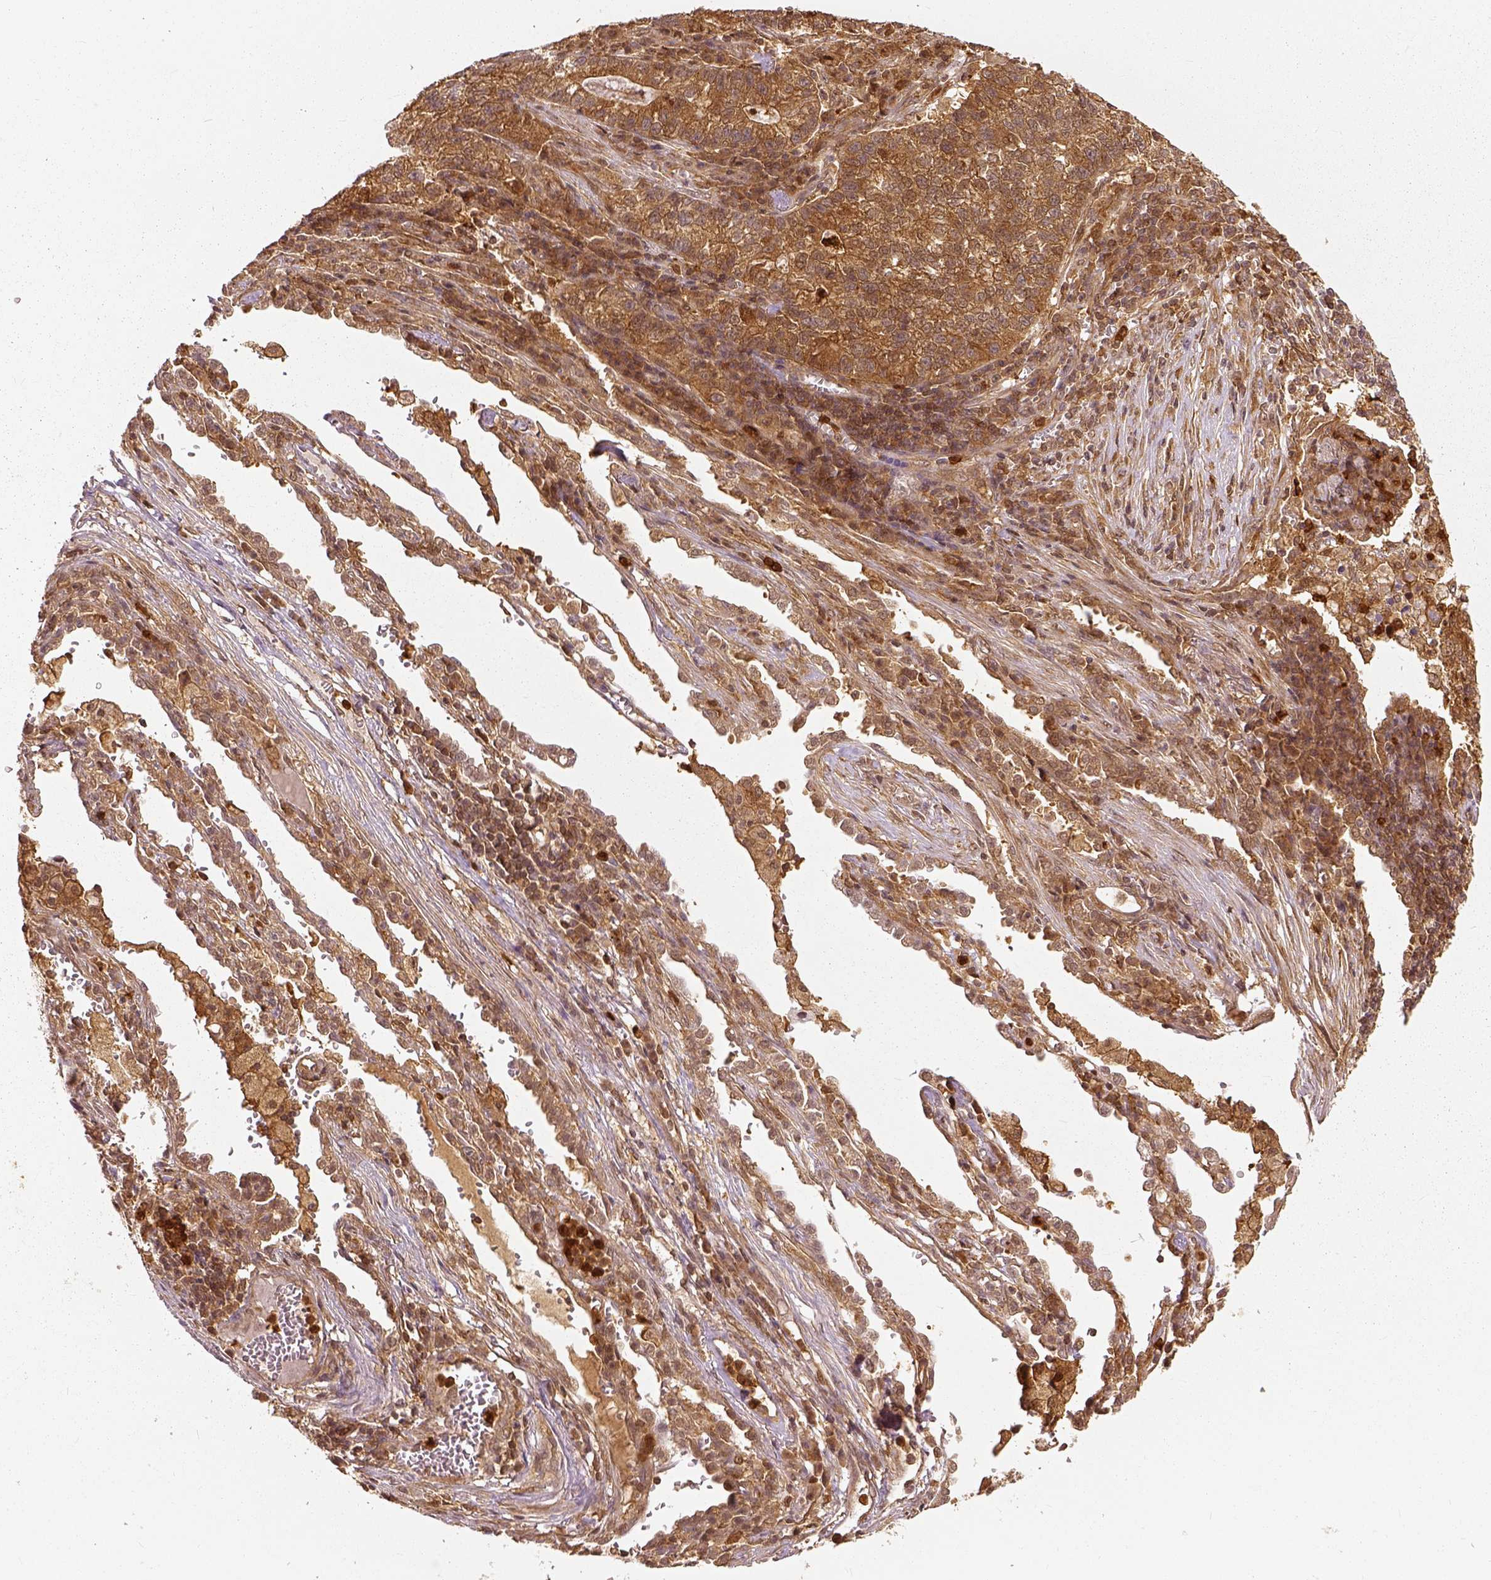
{"staining": {"intensity": "moderate", "quantity": ">75%", "location": "cytoplasmic/membranous"}, "tissue": "lung cancer", "cell_type": "Tumor cells", "image_type": "cancer", "snomed": [{"axis": "morphology", "description": "Adenocarcinoma, NOS"}, {"axis": "topography", "description": "Lung"}], "caption": "Immunohistochemistry histopathology image of human lung cancer (adenocarcinoma) stained for a protein (brown), which demonstrates medium levels of moderate cytoplasmic/membranous staining in about >75% of tumor cells.", "gene": "GPI", "patient": {"sex": "male", "age": 57}}